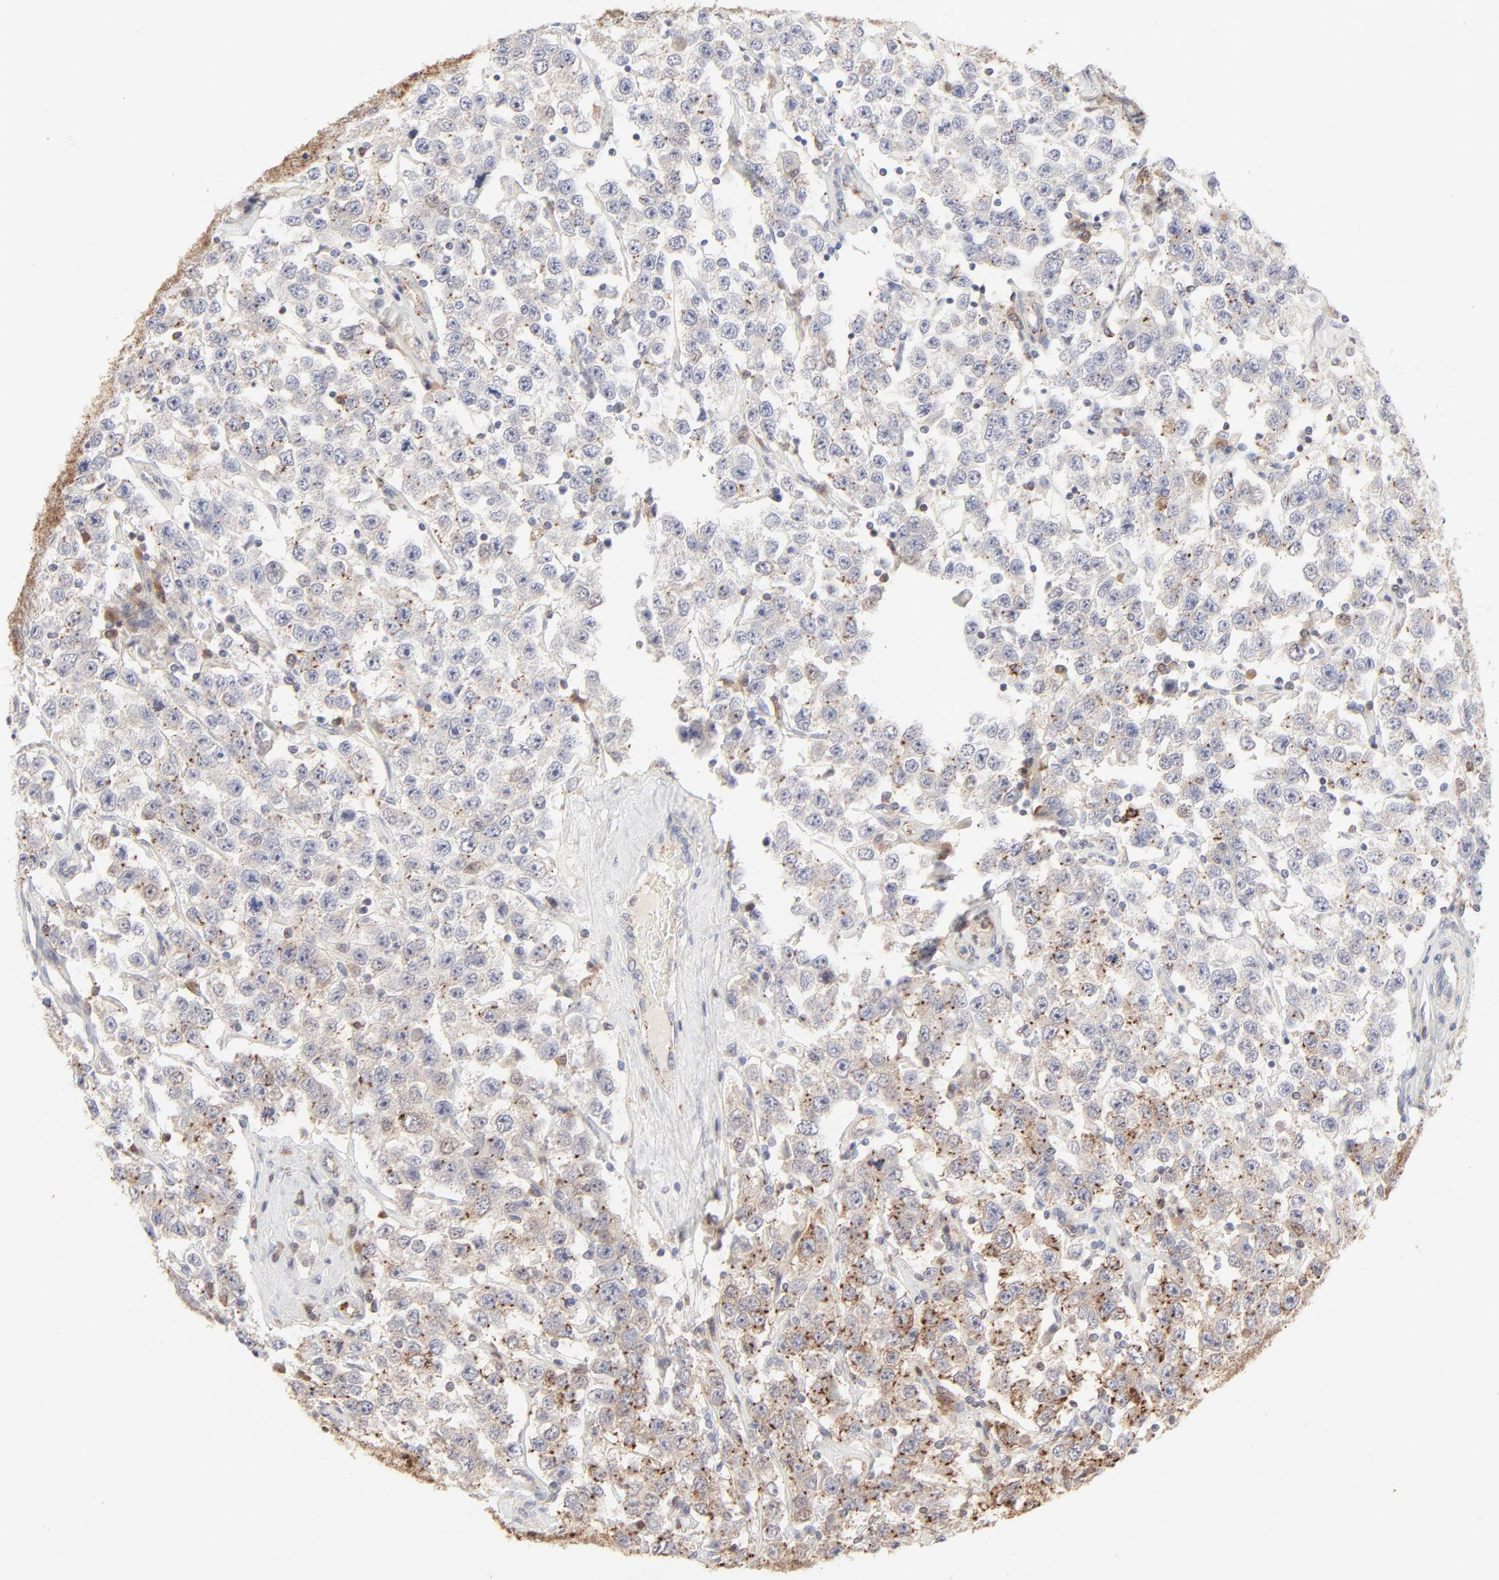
{"staining": {"intensity": "moderate", "quantity": ">75%", "location": "cytoplasmic/membranous"}, "tissue": "testis cancer", "cell_type": "Tumor cells", "image_type": "cancer", "snomed": [{"axis": "morphology", "description": "Seminoma, NOS"}, {"axis": "topography", "description": "Testis"}], "caption": "Immunohistochemical staining of seminoma (testis) demonstrates medium levels of moderate cytoplasmic/membranous protein staining in approximately >75% of tumor cells. (IHC, brightfield microscopy, high magnification).", "gene": "CDK6", "patient": {"sex": "male", "age": 52}}